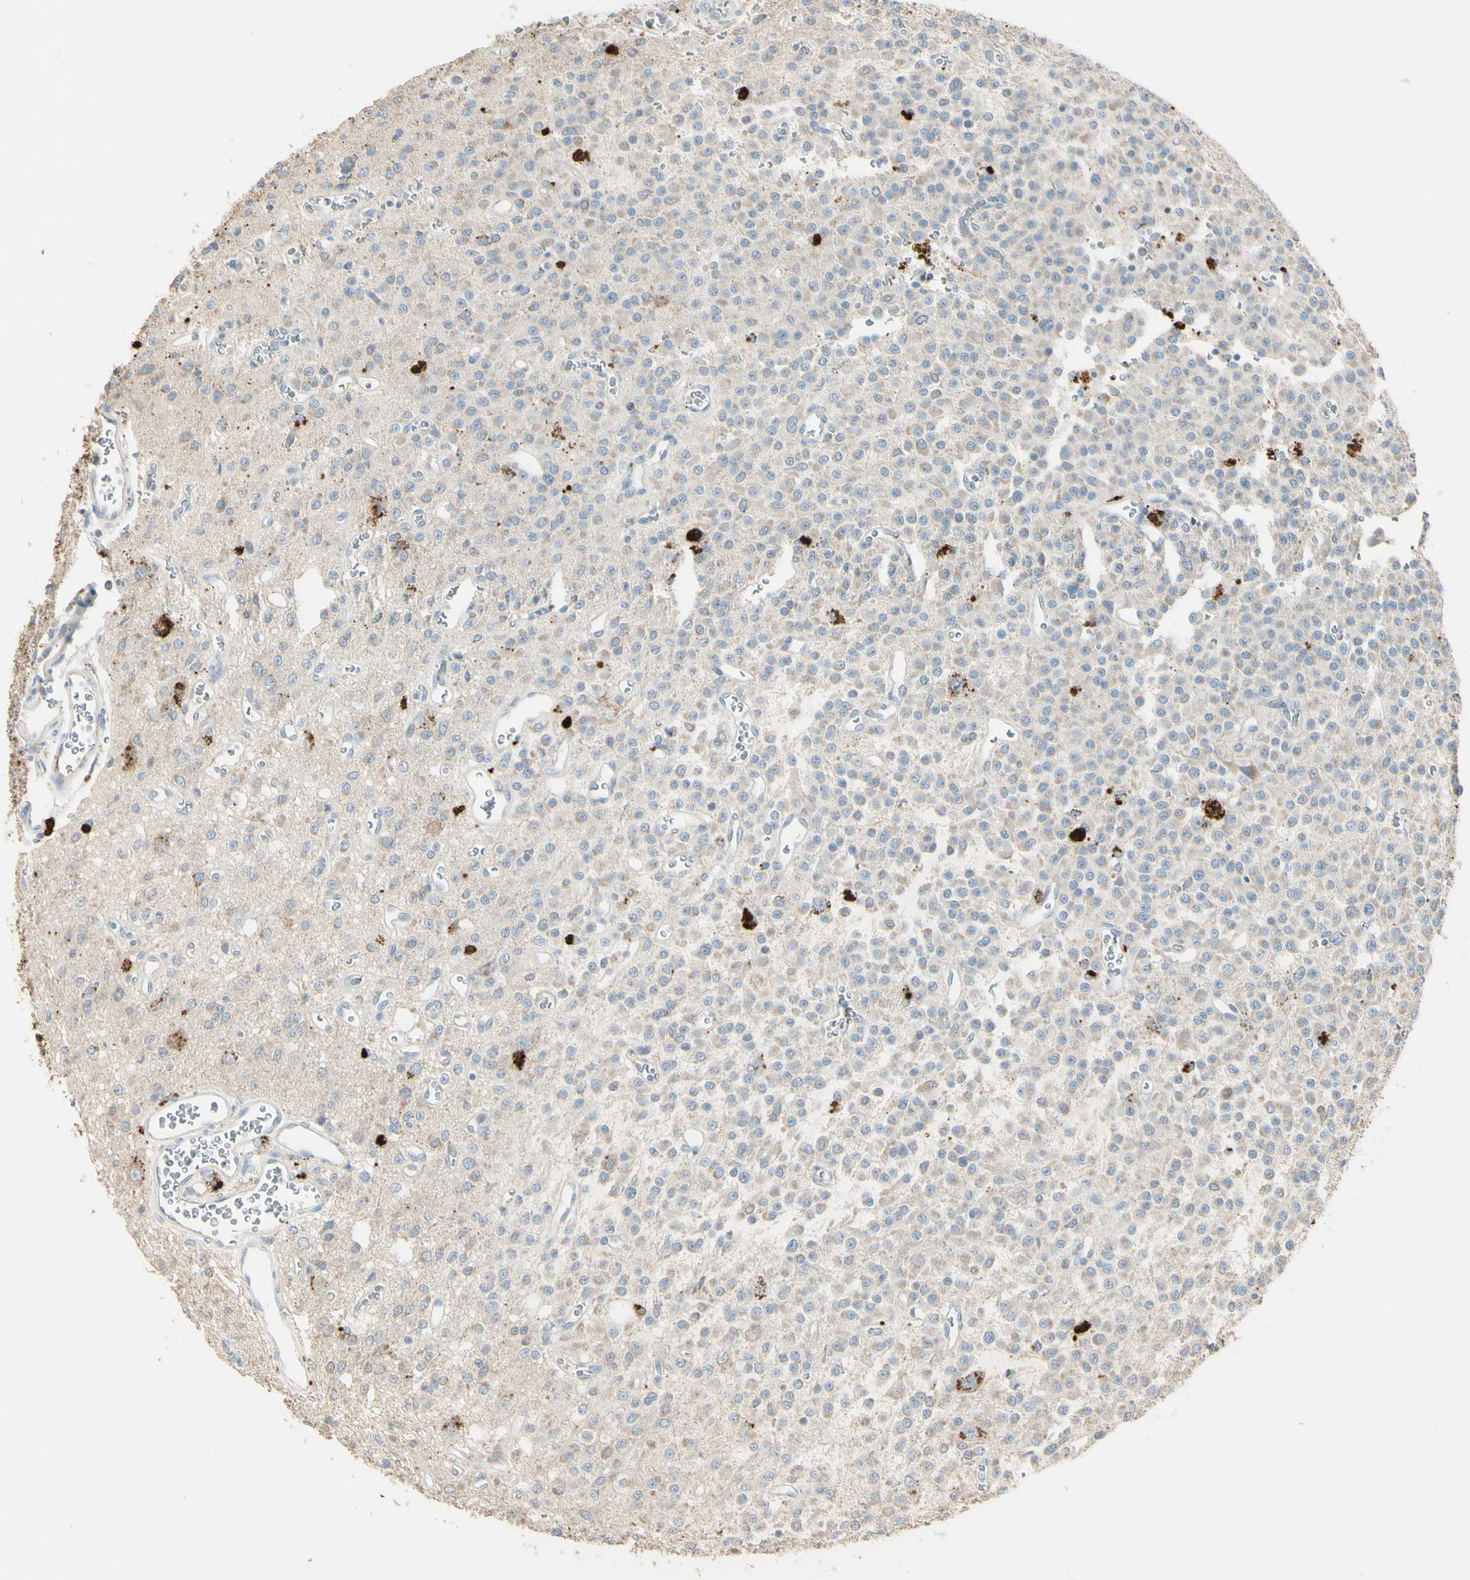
{"staining": {"intensity": "weak", "quantity": ">75%", "location": "cytoplasmic/membranous"}, "tissue": "glioma", "cell_type": "Tumor cells", "image_type": "cancer", "snomed": [{"axis": "morphology", "description": "Glioma, malignant, Low grade"}, {"axis": "topography", "description": "Brain"}], "caption": "Protein staining by immunohistochemistry (IHC) reveals weak cytoplasmic/membranous expression in approximately >75% of tumor cells in malignant low-grade glioma.", "gene": "ANGPTL1", "patient": {"sex": "male", "age": 38}}